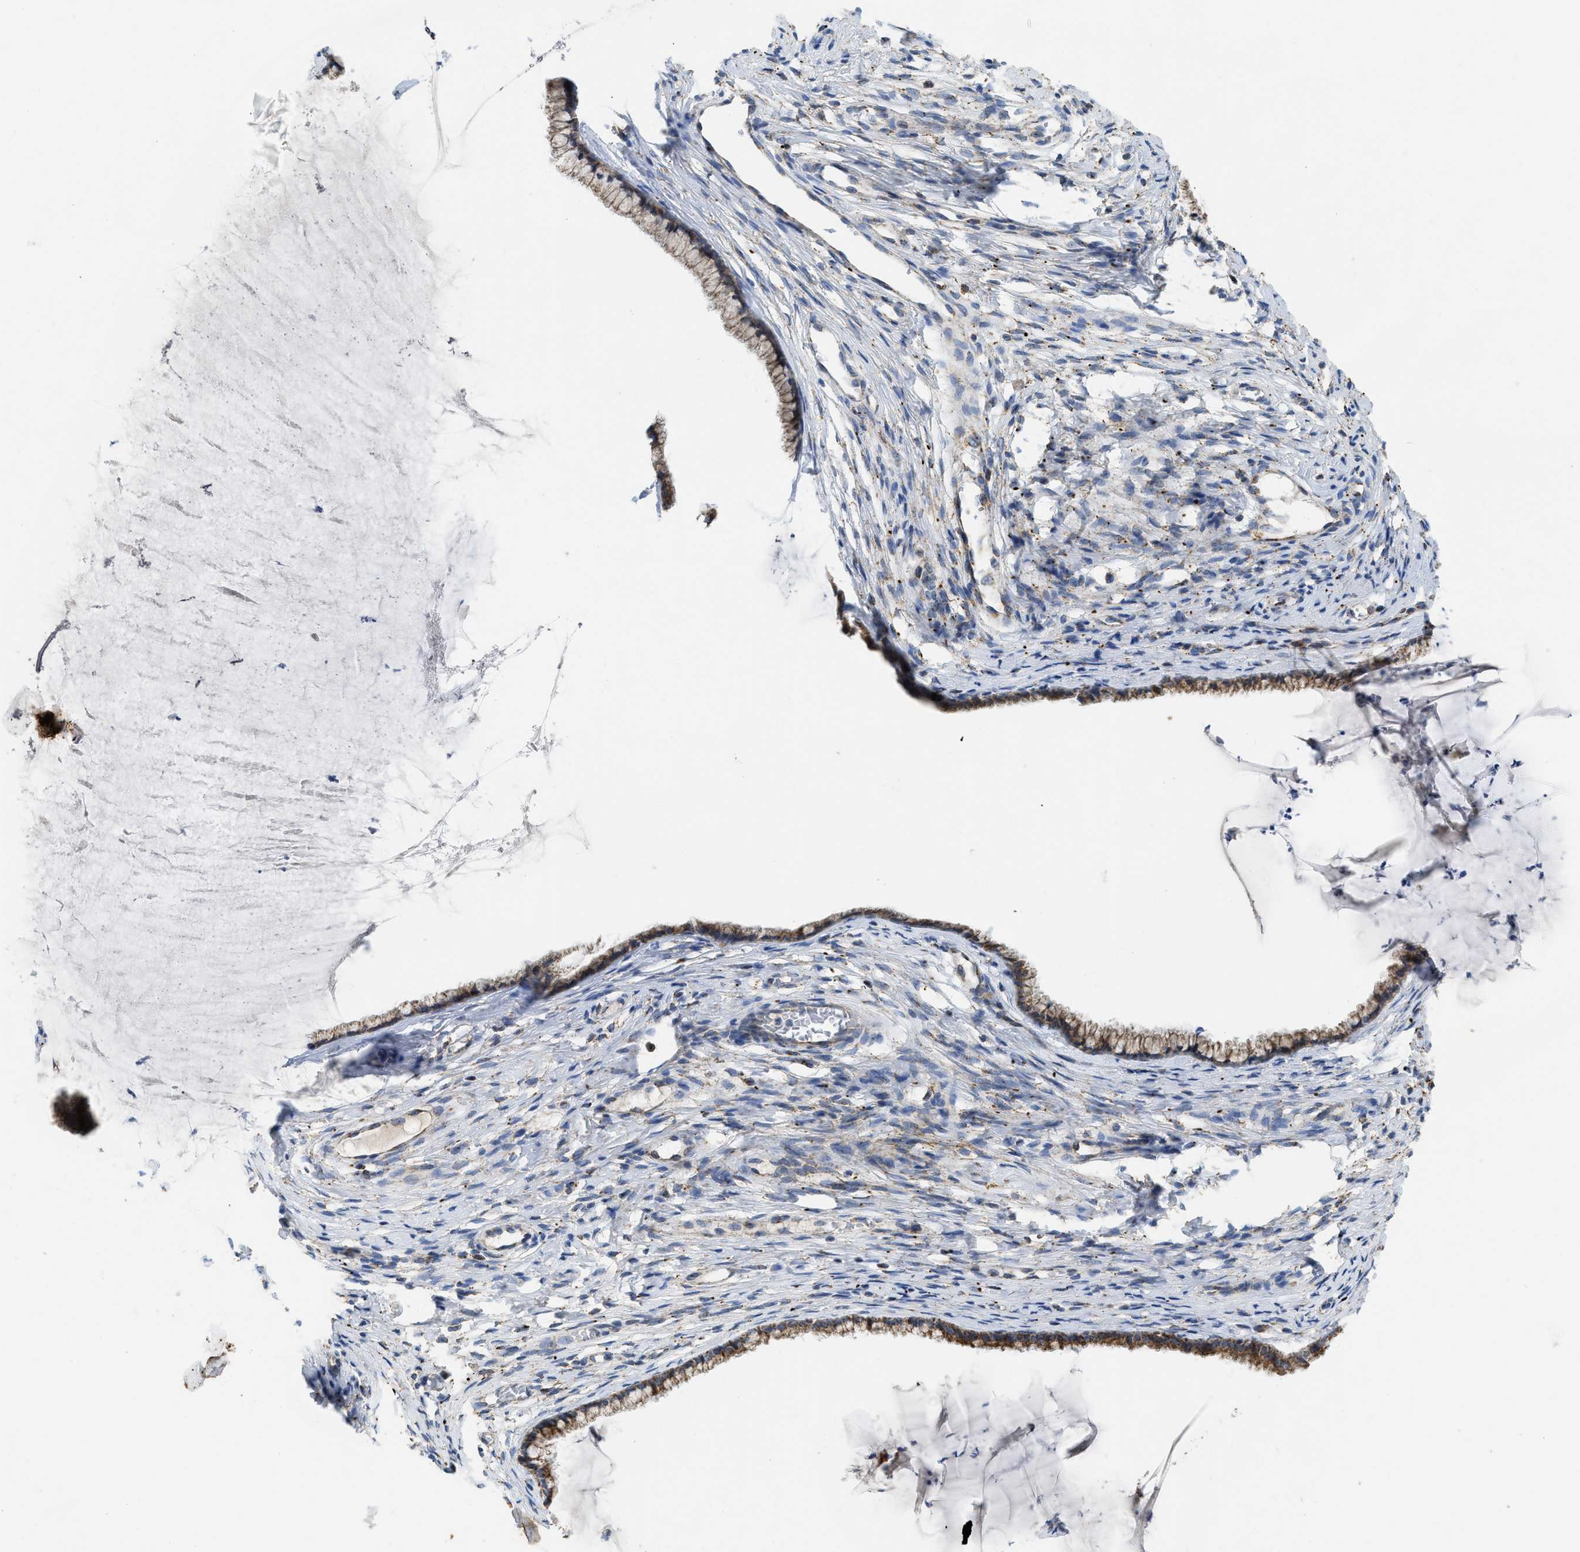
{"staining": {"intensity": "moderate", "quantity": ">75%", "location": "cytoplasmic/membranous"}, "tissue": "cervix", "cell_type": "Glandular cells", "image_type": "normal", "snomed": [{"axis": "morphology", "description": "Normal tissue, NOS"}, {"axis": "topography", "description": "Cervix"}], "caption": "Protein expression analysis of unremarkable human cervix reveals moderate cytoplasmic/membranous staining in about >75% of glandular cells.", "gene": "GATD3", "patient": {"sex": "female", "age": 77}}